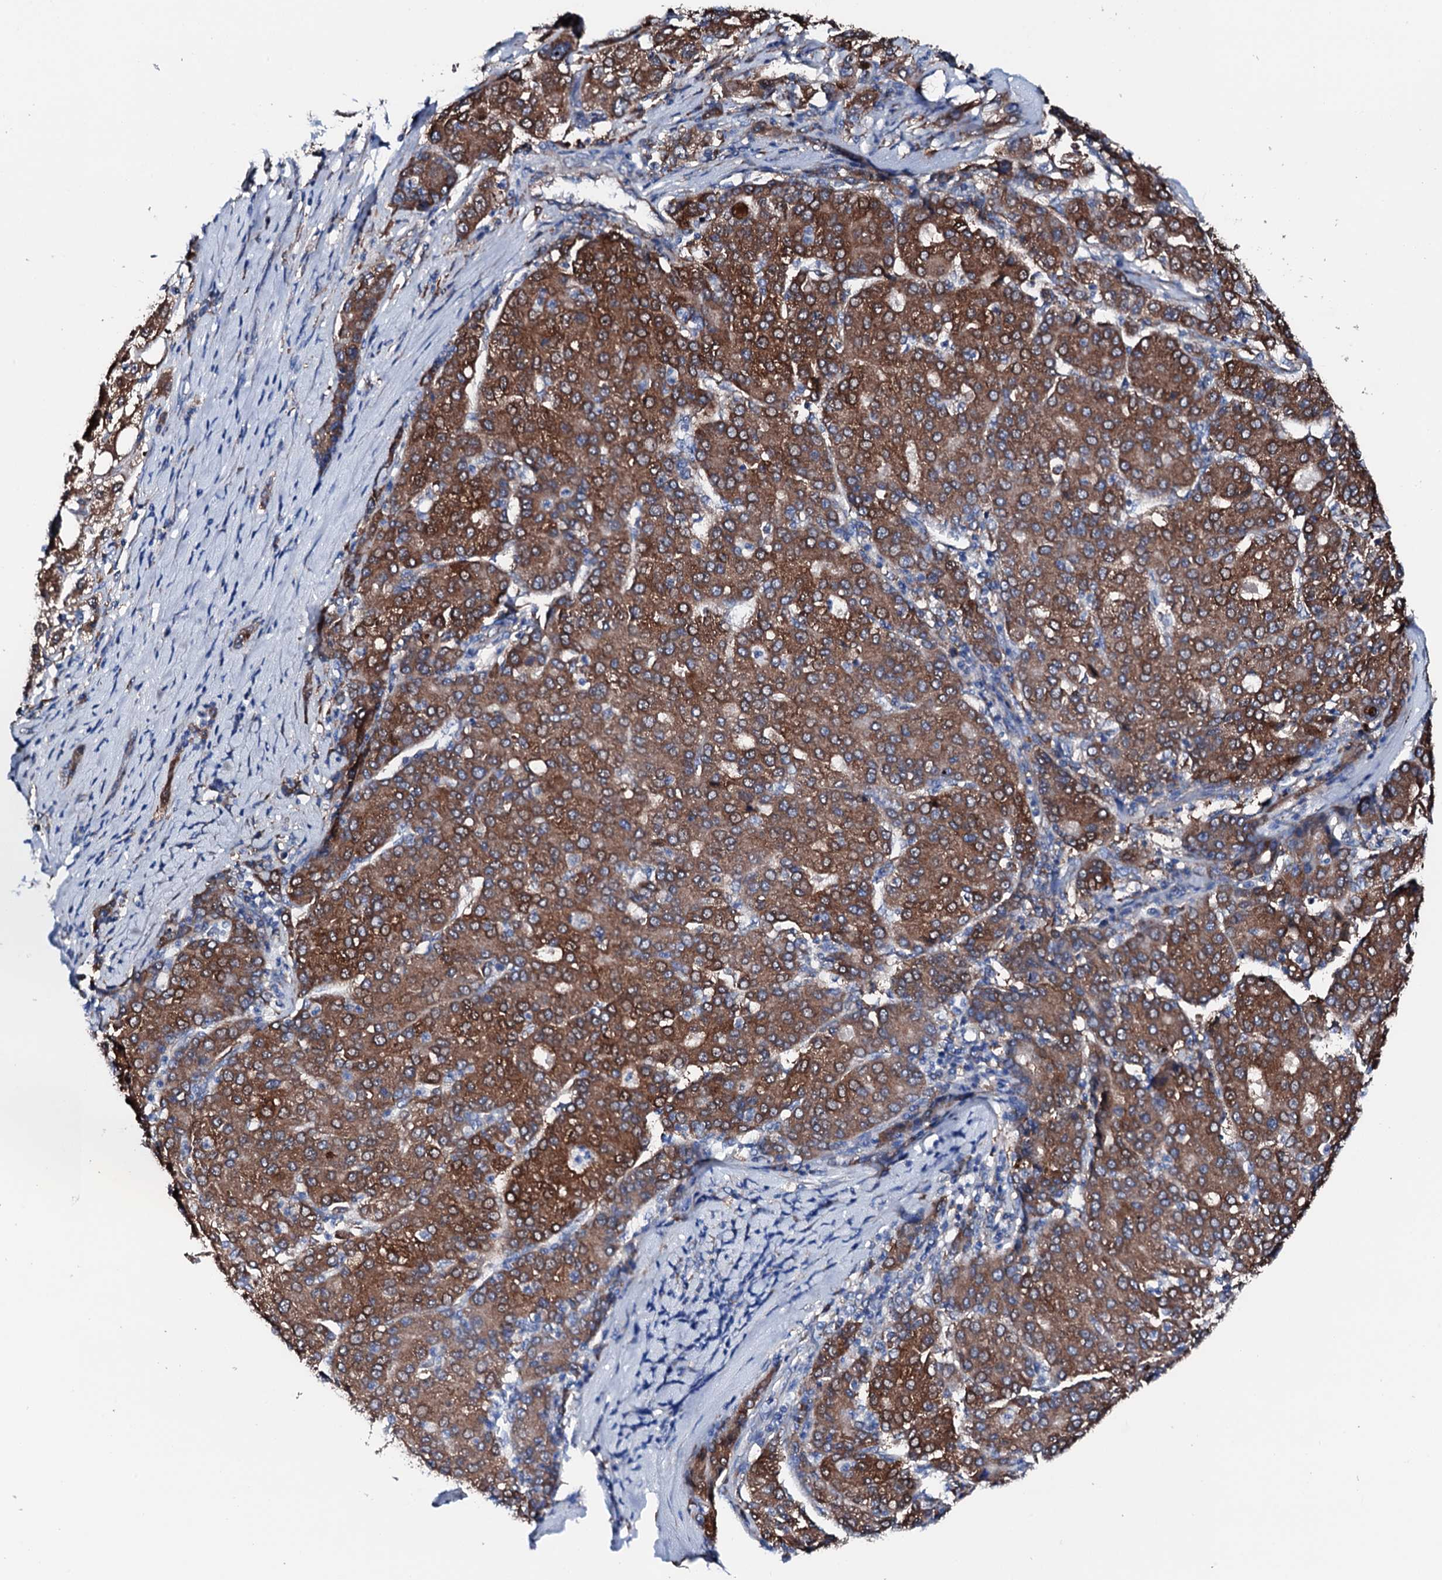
{"staining": {"intensity": "strong", "quantity": ">75%", "location": "cytoplasmic/membranous"}, "tissue": "liver cancer", "cell_type": "Tumor cells", "image_type": "cancer", "snomed": [{"axis": "morphology", "description": "Carcinoma, Hepatocellular, NOS"}, {"axis": "topography", "description": "Liver"}], "caption": "Human liver cancer (hepatocellular carcinoma) stained with a protein marker reveals strong staining in tumor cells.", "gene": "AMDHD1", "patient": {"sex": "male", "age": 65}}